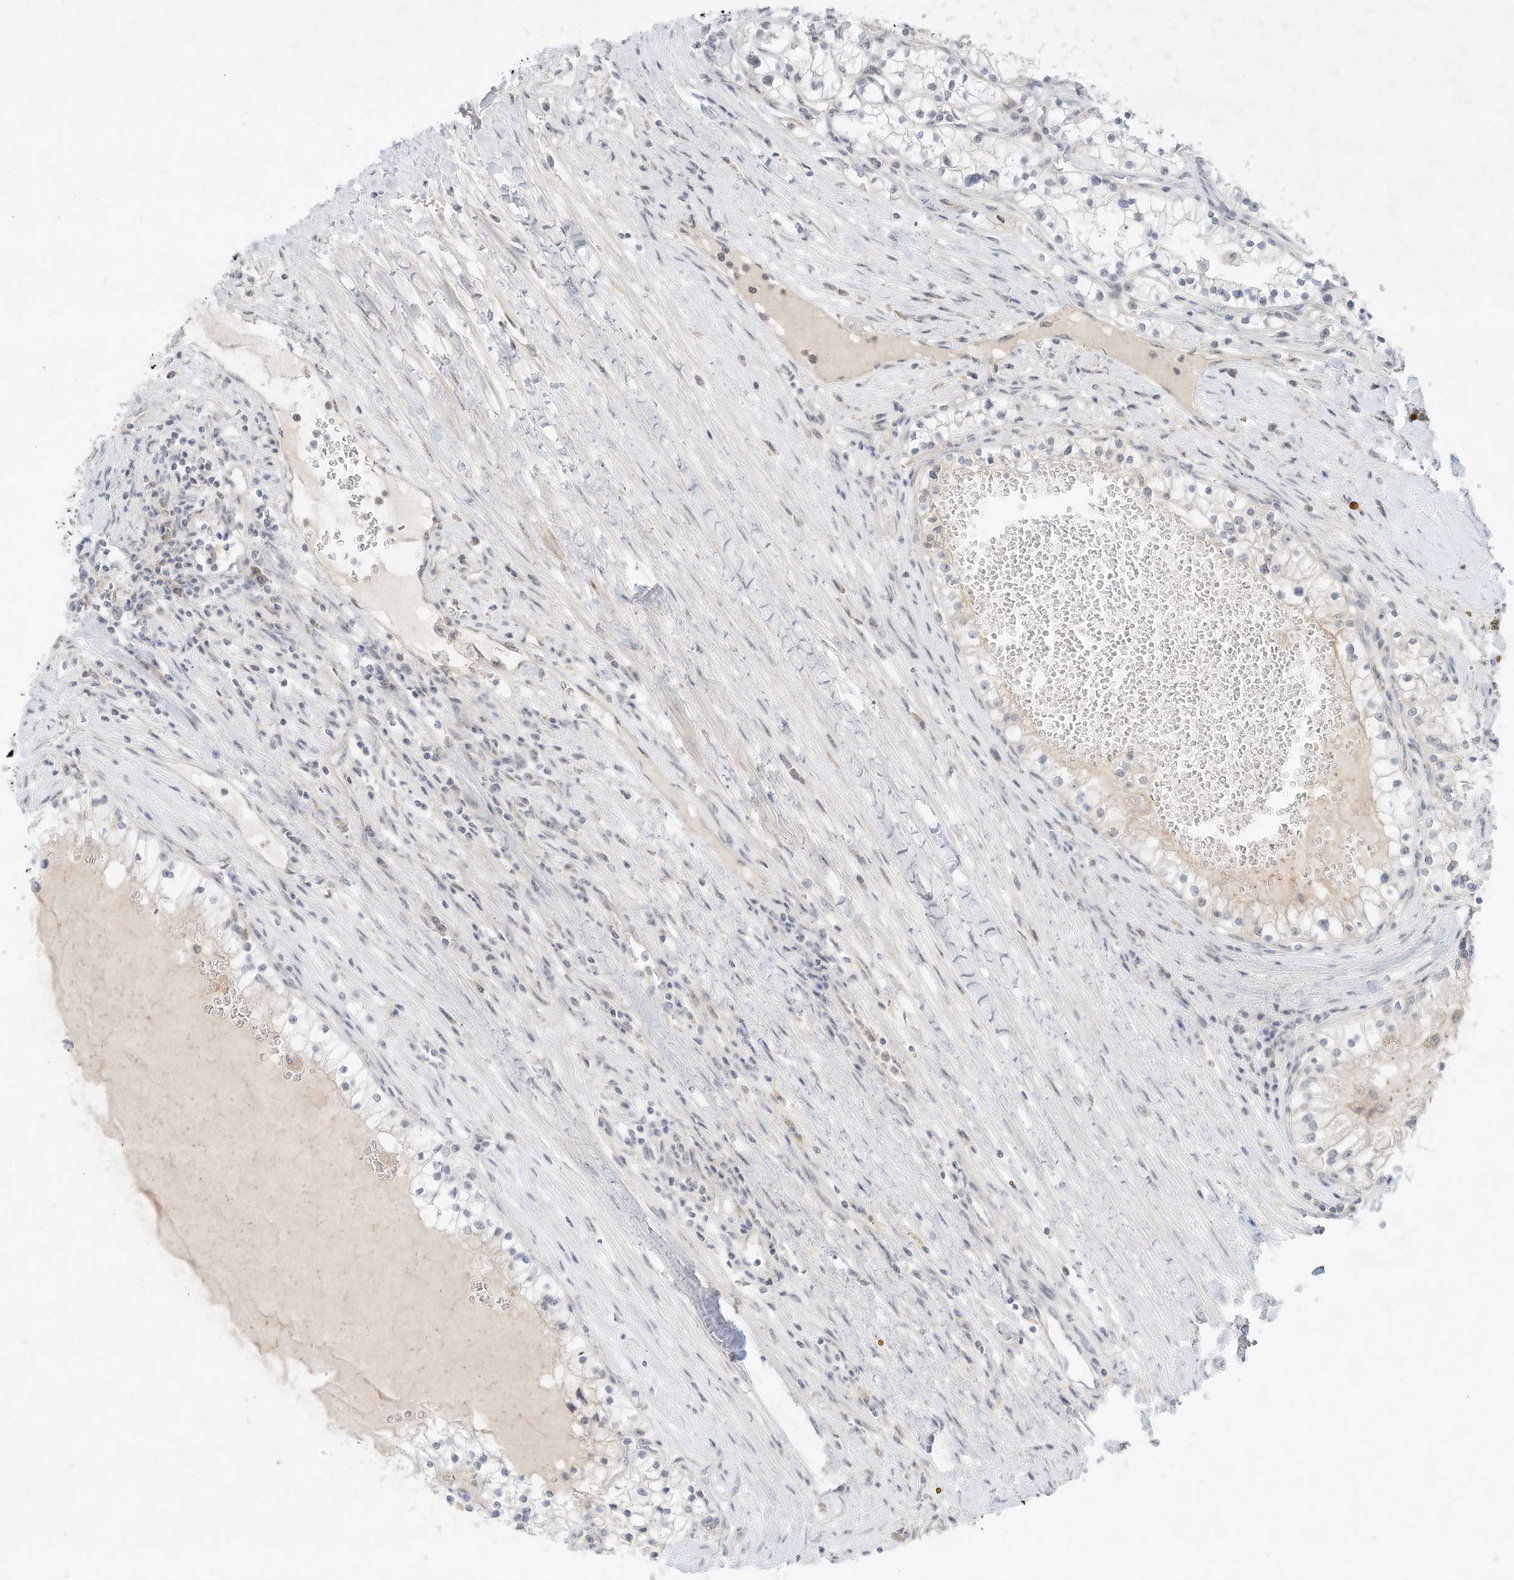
{"staining": {"intensity": "negative", "quantity": "none", "location": "none"}, "tissue": "renal cancer", "cell_type": "Tumor cells", "image_type": "cancer", "snomed": [{"axis": "morphology", "description": "Normal tissue, NOS"}, {"axis": "morphology", "description": "Adenocarcinoma, NOS"}, {"axis": "topography", "description": "Kidney"}], "caption": "An immunohistochemistry histopathology image of renal adenocarcinoma is shown. There is no staining in tumor cells of renal adenocarcinoma.", "gene": "PAK6", "patient": {"sex": "male", "age": 68}}